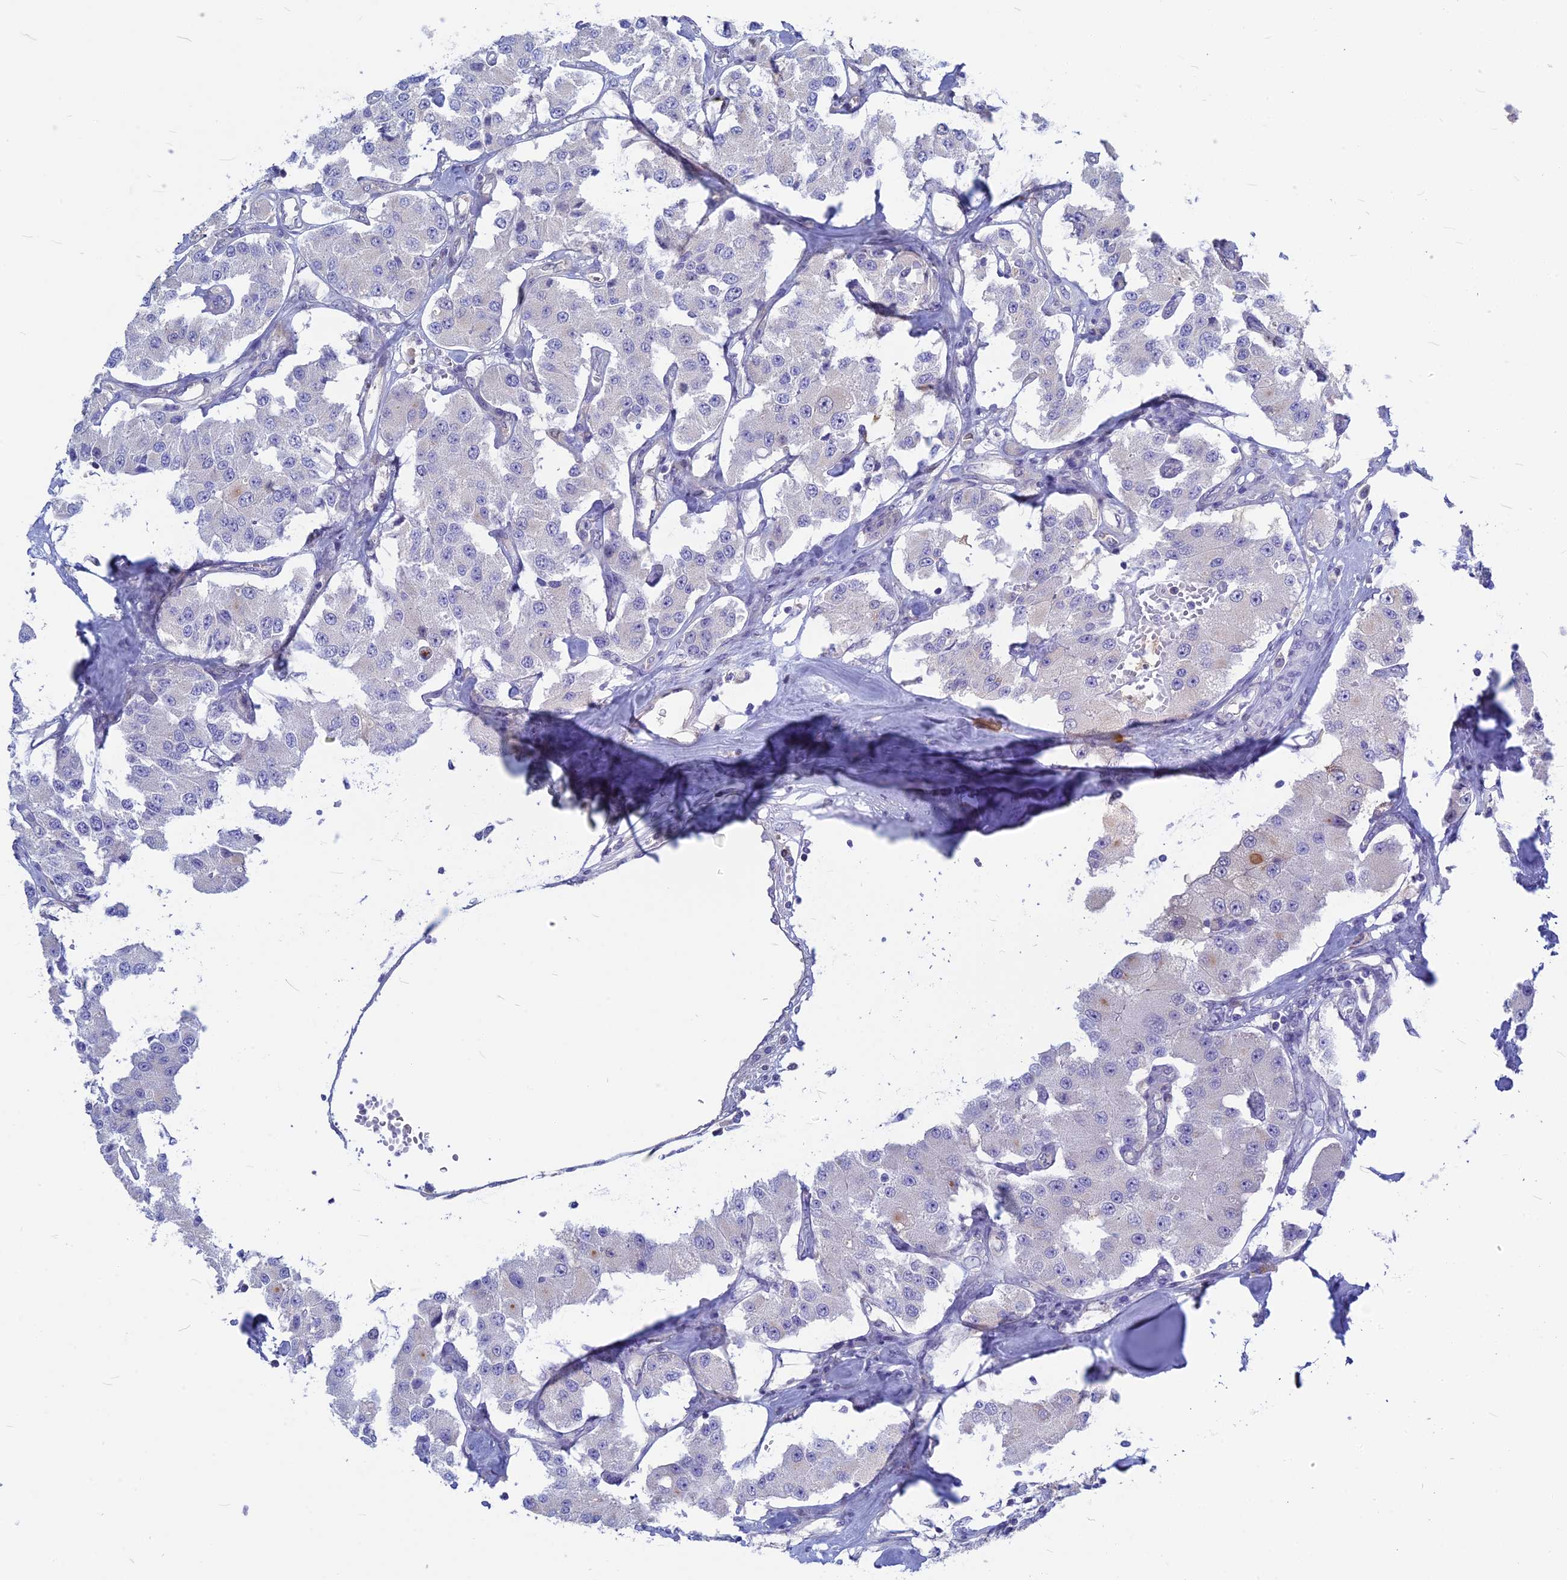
{"staining": {"intensity": "negative", "quantity": "none", "location": "none"}, "tissue": "carcinoid", "cell_type": "Tumor cells", "image_type": "cancer", "snomed": [{"axis": "morphology", "description": "Carcinoid, malignant, NOS"}, {"axis": "topography", "description": "Pancreas"}], "caption": "Carcinoid (malignant) was stained to show a protein in brown. There is no significant staining in tumor cells.", "gene": "SNAP91", "patient": {"sex": "male", "age": 41}}